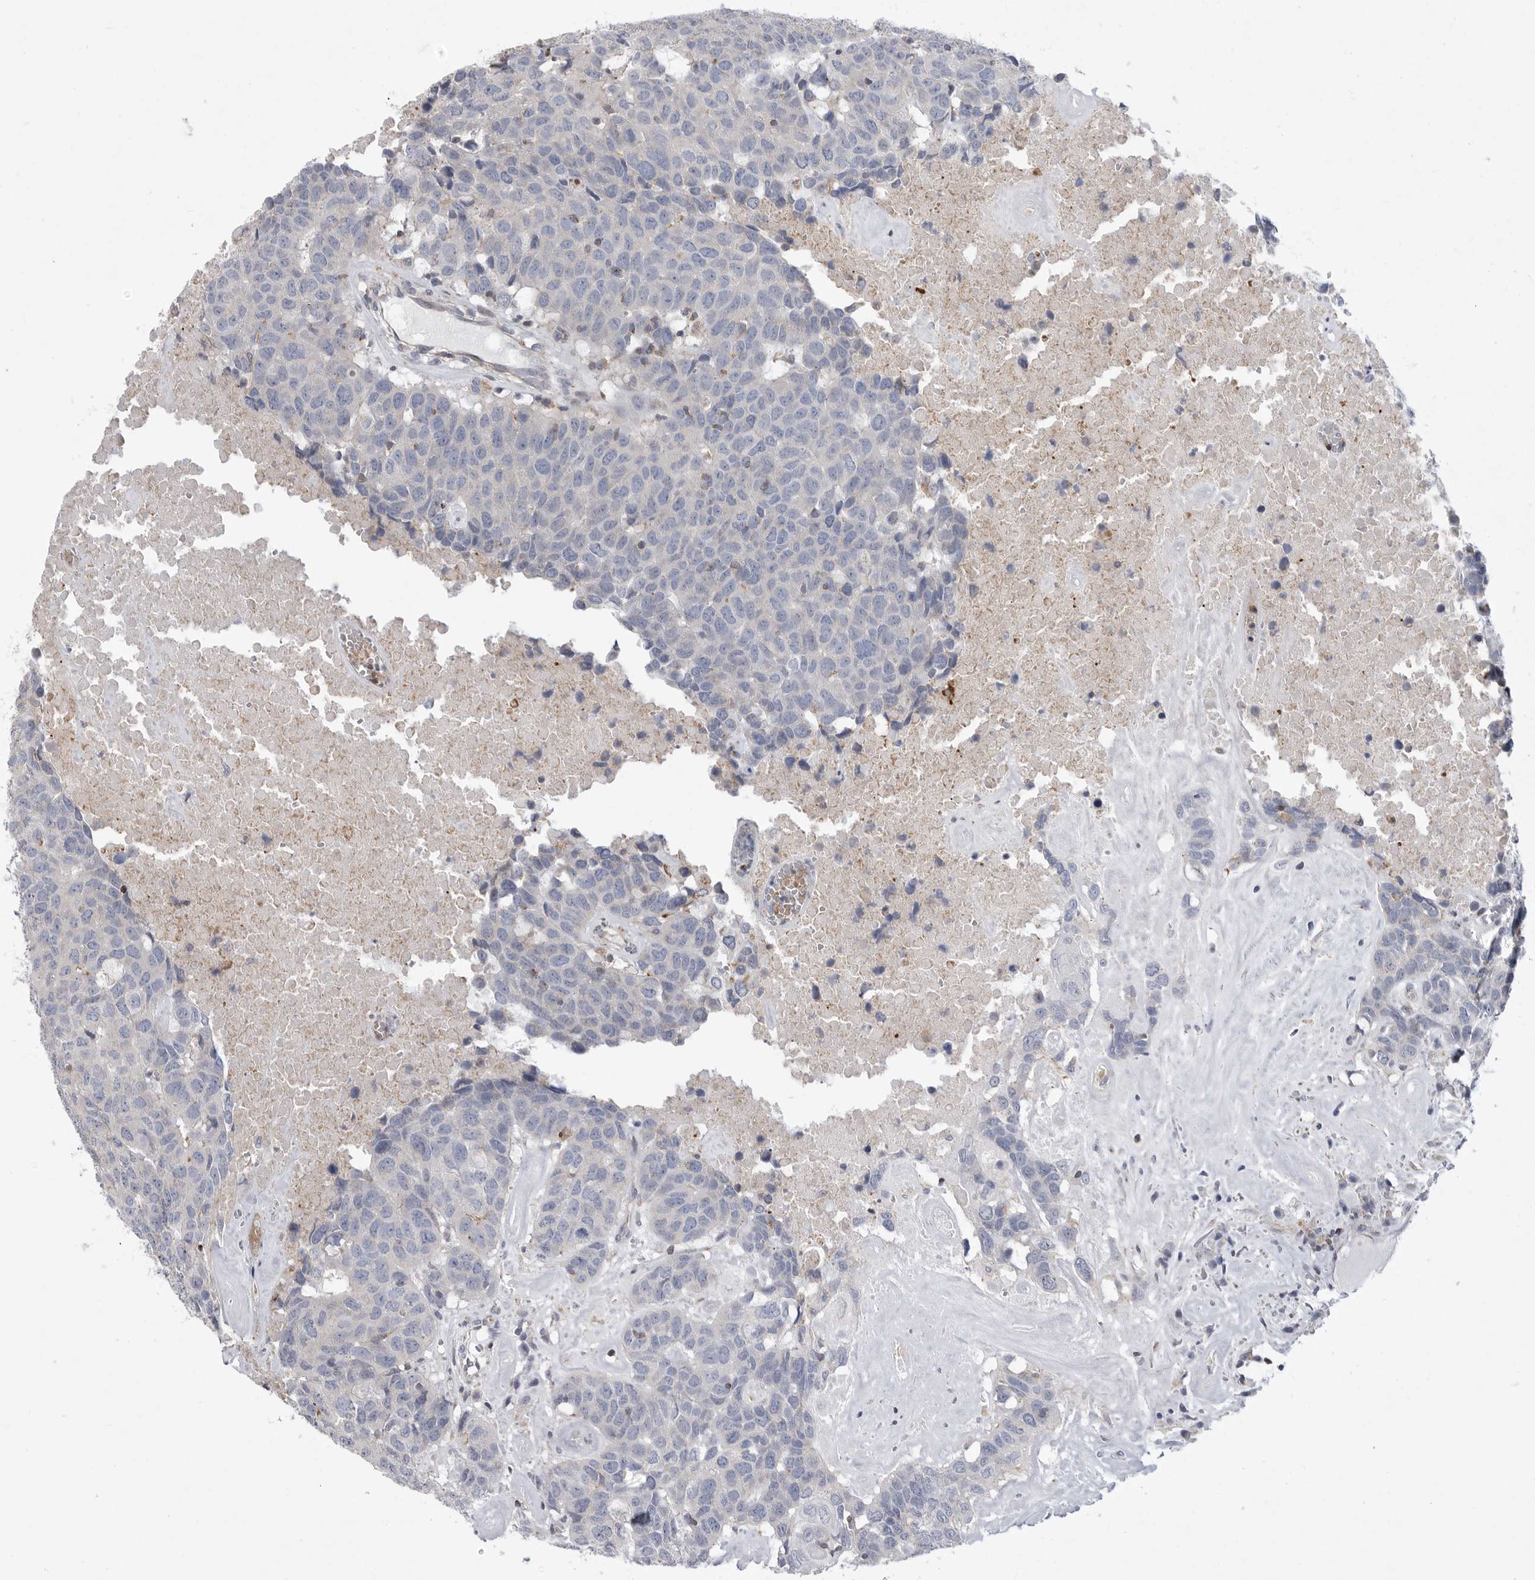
{"staining": {"intensity": "negative", "quantity": "none", "location": "none"}, "tissue": "head and neck cancer", "cell_type": "Tumor cells", "image_type": "cancer", "snomed": [{"axis": "morphology", "description": "Squamous cell carcinoma, NOS"}, {"axis": "topography", "description": "Head-Neck"}], "caption": "Human squamous cell carcinoma (head and neck) stained for a protein using IHC displays no expression in tumor cells.", "gene": "MPZL1", "patient": {"sex": "male", "age": 66}}